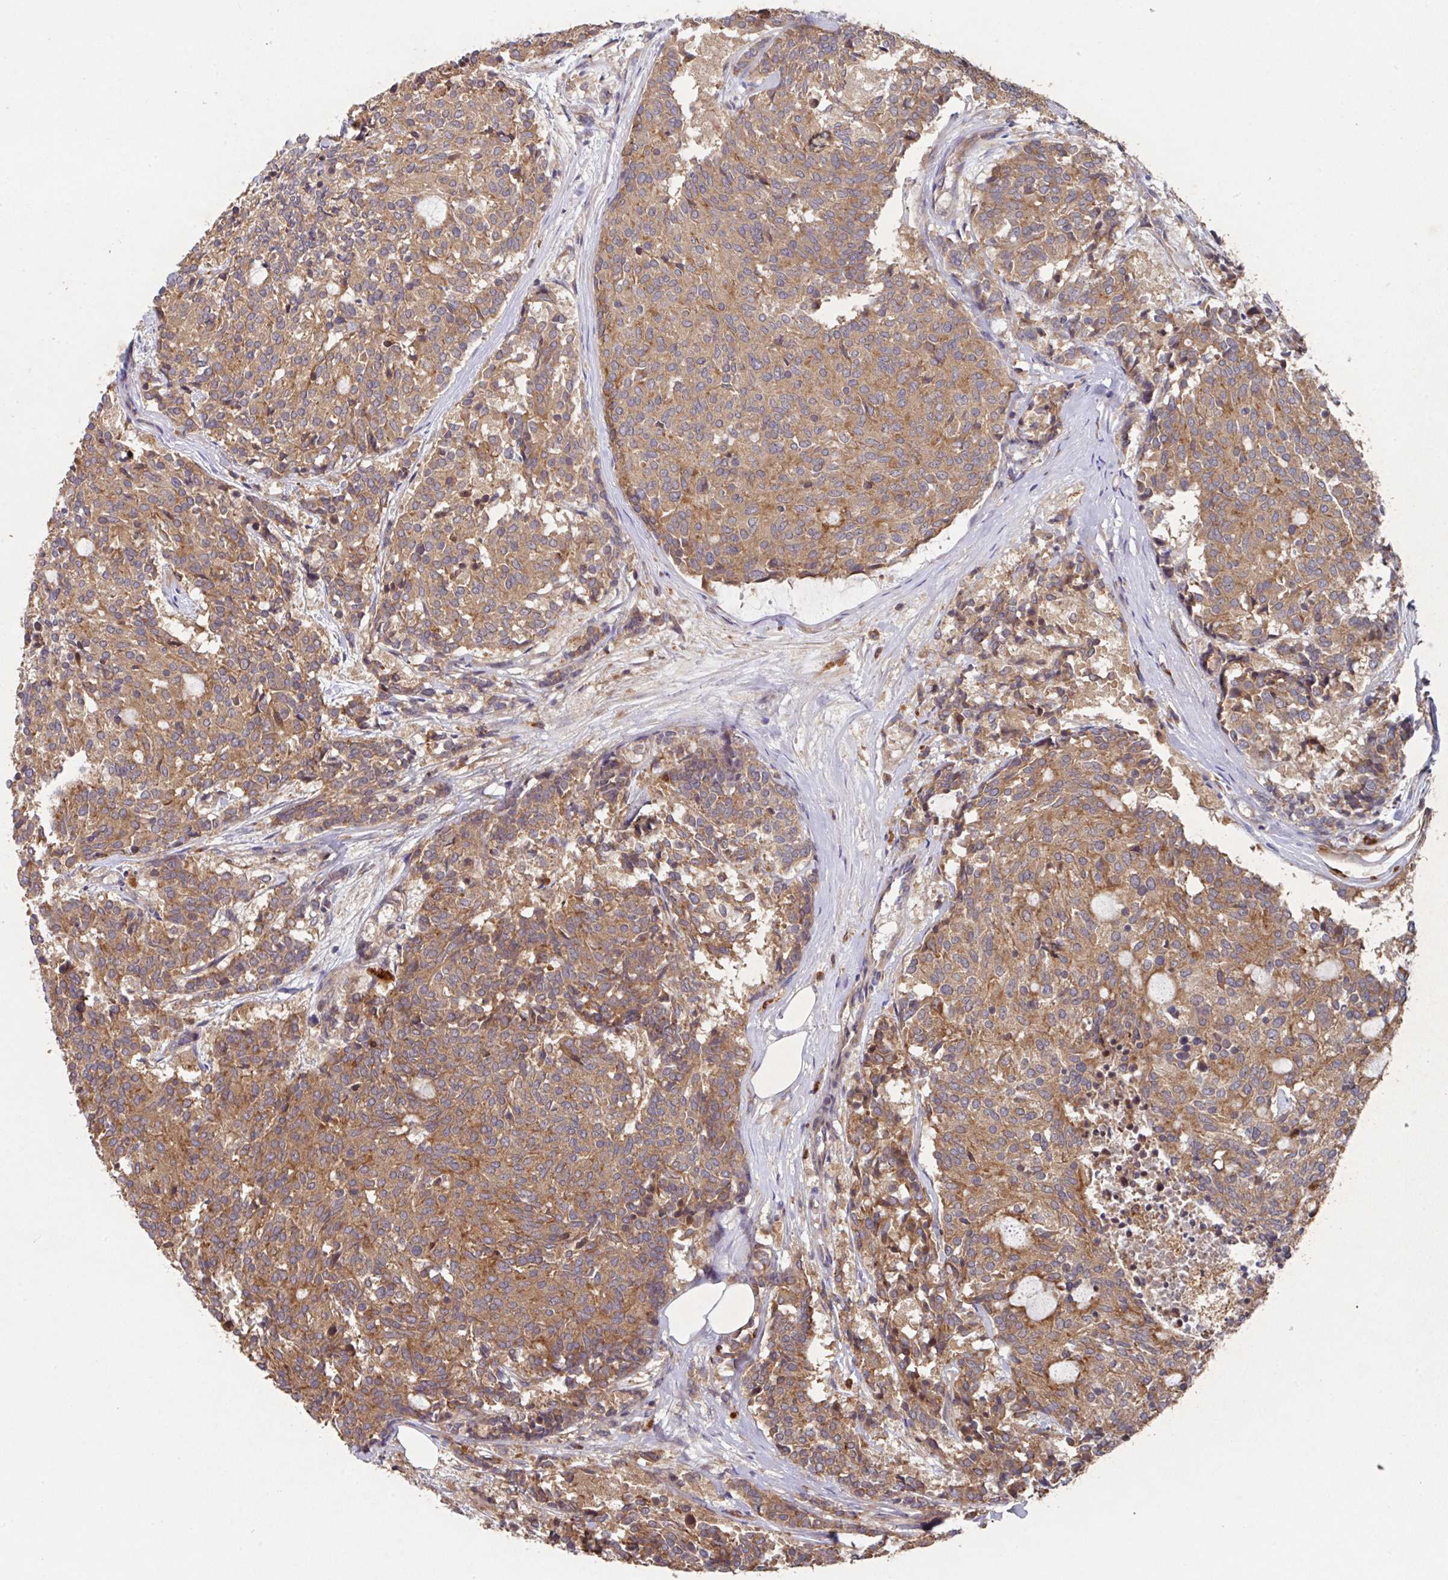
{"staining": {"intensity": "moderate", "quantity": ">75%", "location": "cytoplasmic/membranous"}, "tissue": "carcinoid", "cell_type": "Tumor cells", "image_type": "cancer", "snomed": [{"axis": "morphology", "description": "Carcinoid, malignant, NOS"}, {"axis": "topography", "description": "Pancreas"}], "caption": "A brown stain shows moderate cytoplasmic/membranous positivity of a protein in human malignant carcinoid tumor cells.", "gene": "TRIM14", "patient": {"sex": "female", "age": 54}}